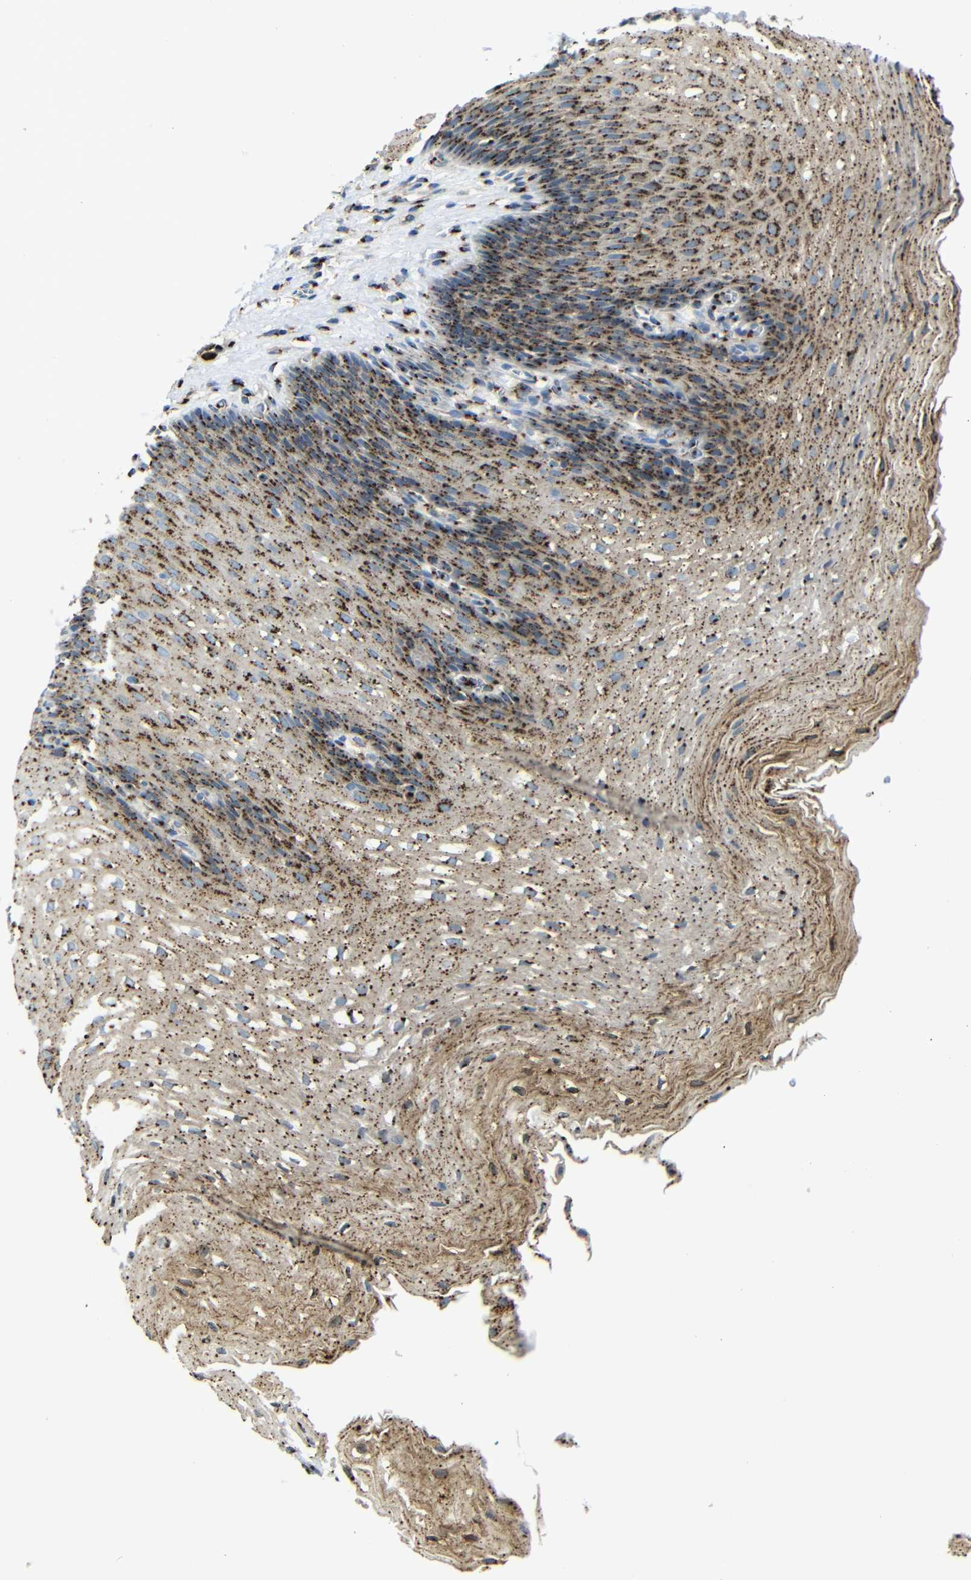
{"staining": {"intensity": "strong", "quantity": ">75%", "location": "cytoplasmic/membranous"}, "tissue": "esophagus", "cell_type": "Squamous epithelial cells", "image_type": "normal", "snomed": [{"axis": "morphology", "description": "Normal tissue, NOS"}, {"axis": "topography", "description": "Esophagus"}], "caption": "About >75% of squamous epithelial cells in benign human esophagus exhibit strong cytoplasmic/membranous protein staining as visualized by brown immunohistochemical staining.", "gene": "TGOLN2", "patient": {"sex": "male", "age": 48}}